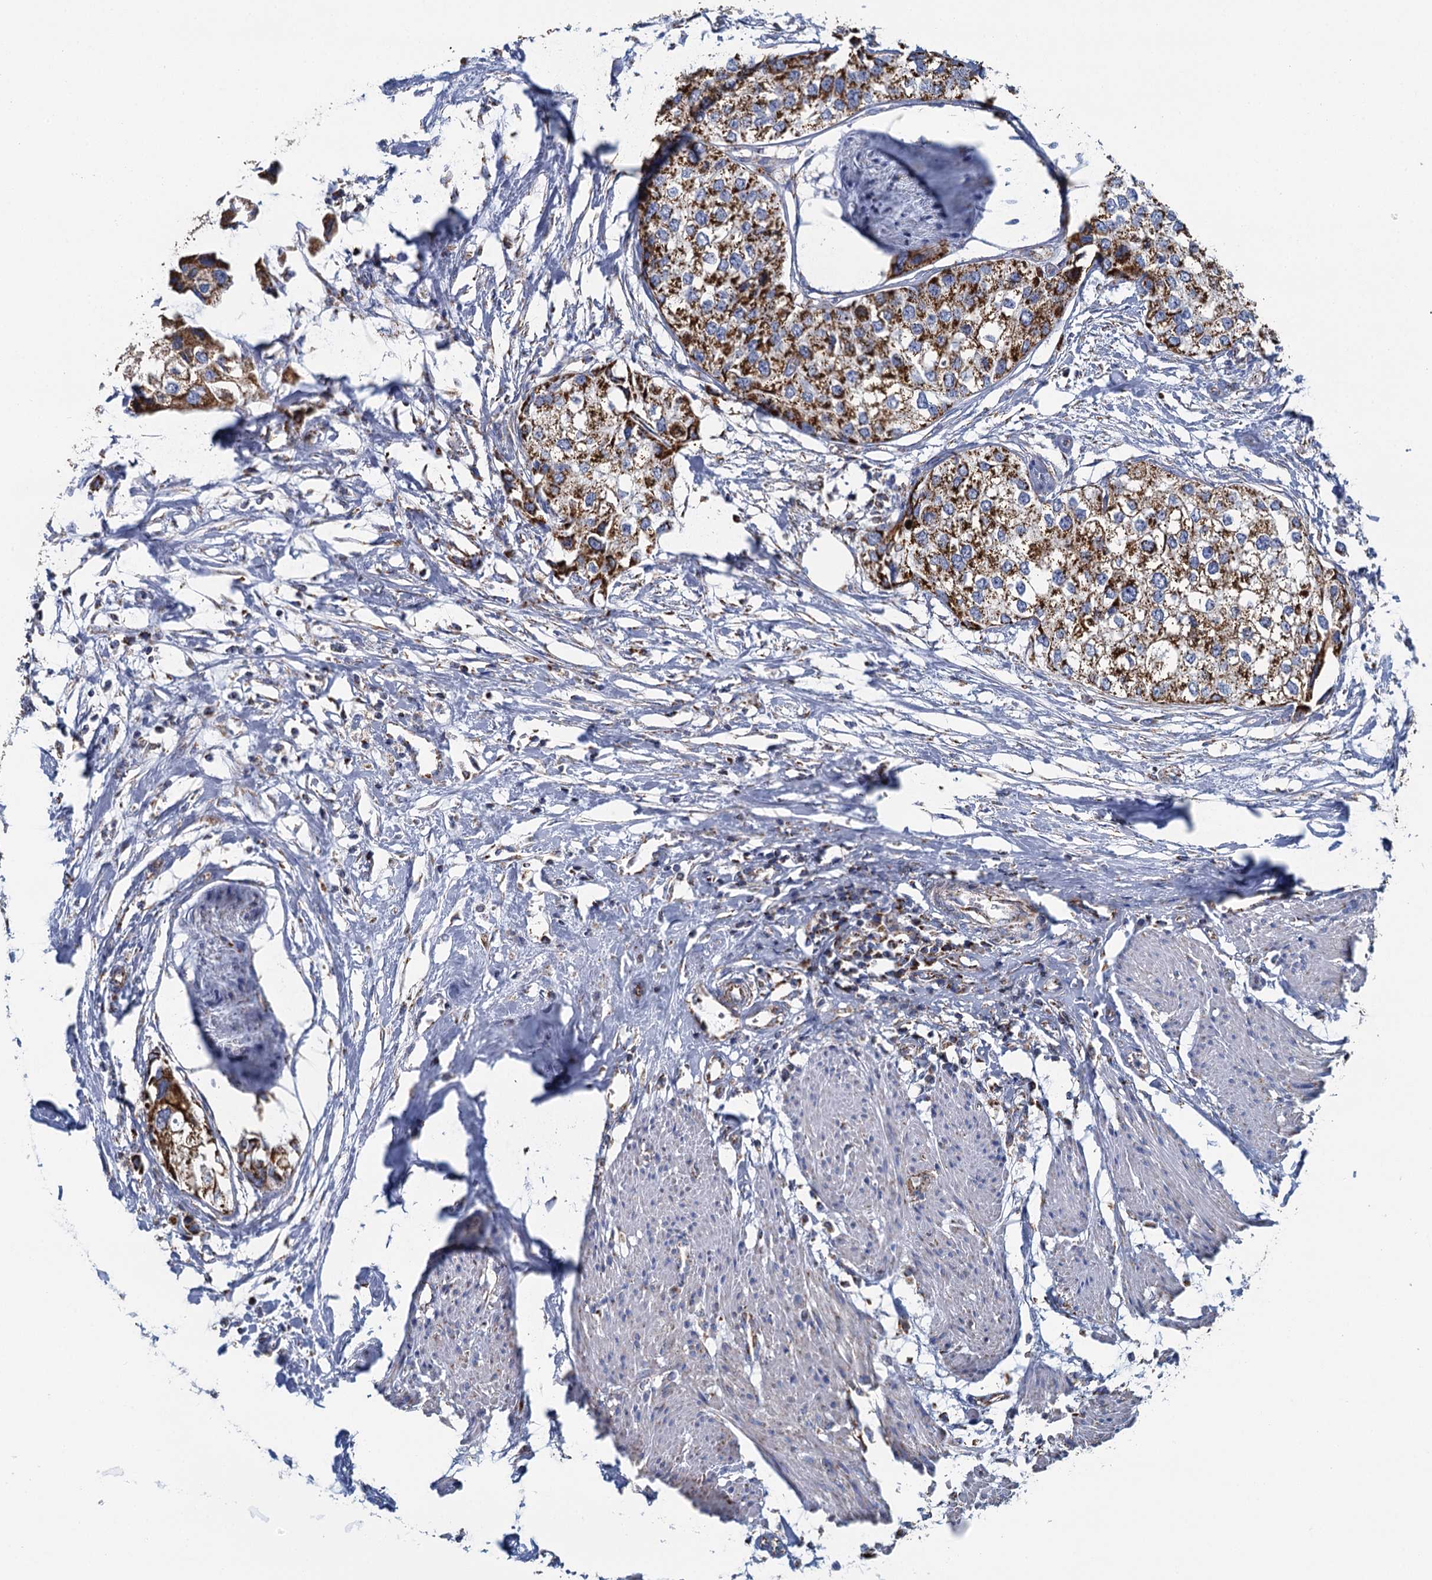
{"staining": {"intensity": "strong", "quantity": ">75%", "location": "cytoplasmic/membranous"}, "tissue": "urothelial cancer", "cell_type": "Tumor cells", "image_type": "cancer", "snomed": [{"axis": "morphology", "description": "Urothelial carcinoma, High grade"}, {"axis": "topography", "description": "Urinary bladder"}], "caption": "About >75% of tumor cells in urothelial carcinoma (high-grade) exhibit strong cytoplasmic/membranous protein positivity as visualized by brown immunohistochemical staining.", "gene": "CCP110", "patient": {"sex": "male", "age": 64}}